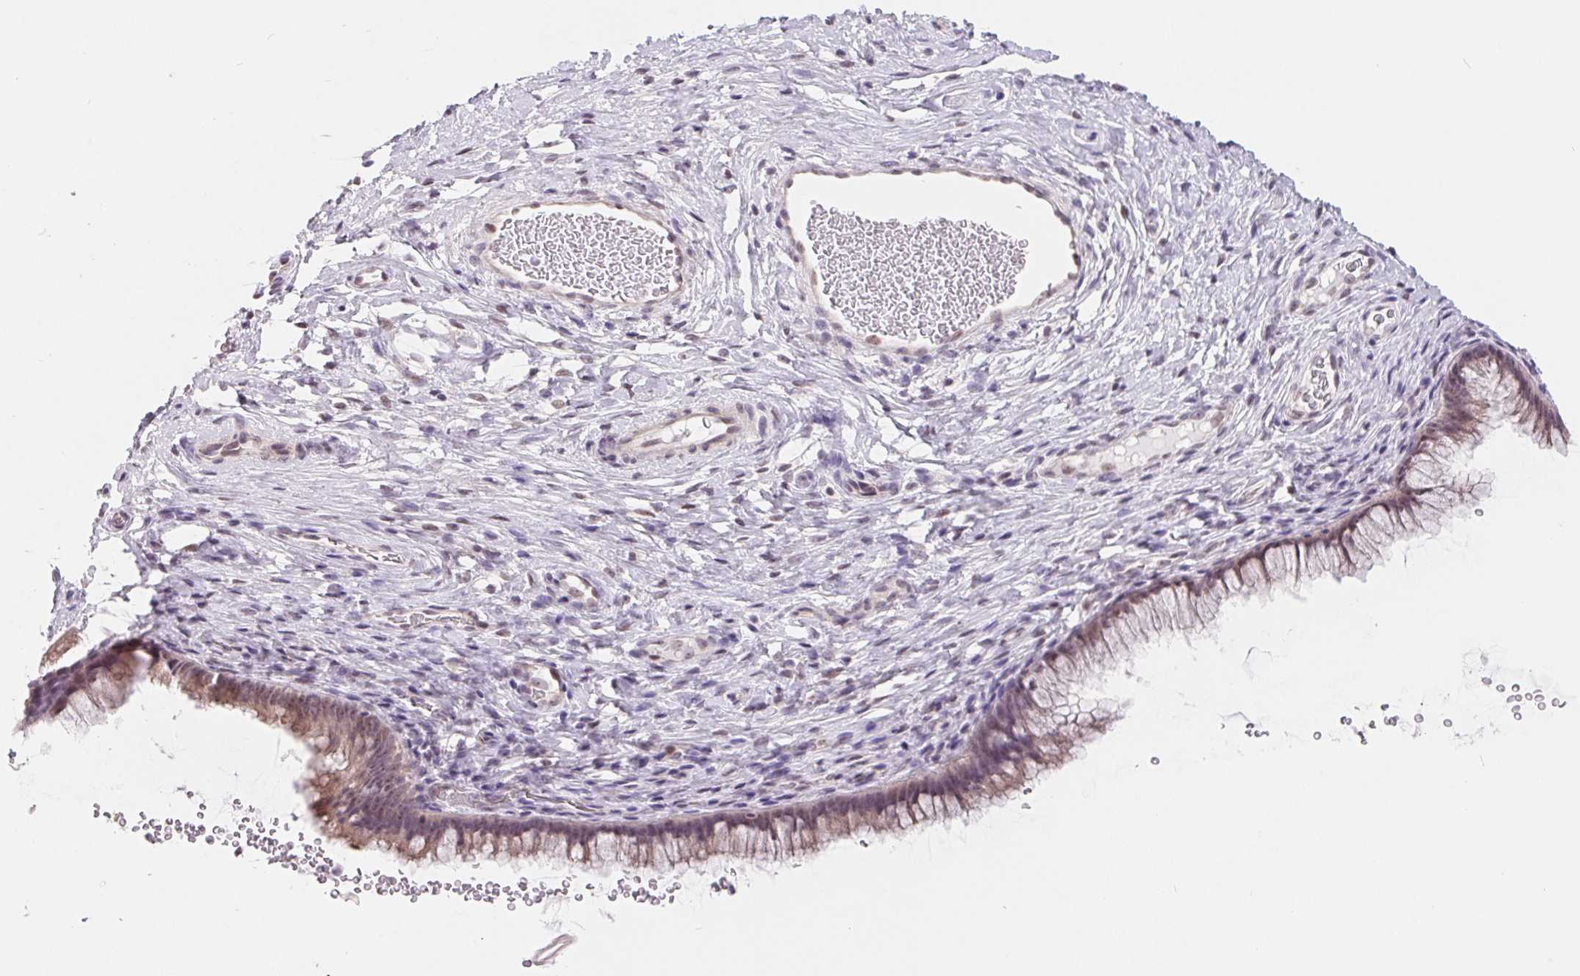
{"staining": {"intensity": "moderate", "quantity": "<25%", "location": "cytoplasmic/membranous"}, "tissue": "cervix", "cell_type": "Glandular cells", "image_type": "normal", "snomed": [{"axis": "morphology", "description": "Normal tissue, NOS"}, {"axis": "topography", "description": "Cervix"}], "caption": "High-magnification brightfield microscopy of benign cervix stained with DAB (3,3'-diaminobenzidine) (brown) and counterstained with hematoxylin (blue). glandular cells exhibit moderate cytoplasmic/membranous positivity is seen in approximately<25% of cells.", "gene": "LCA5L", "patient": {"sex": "female", "age": 34}}